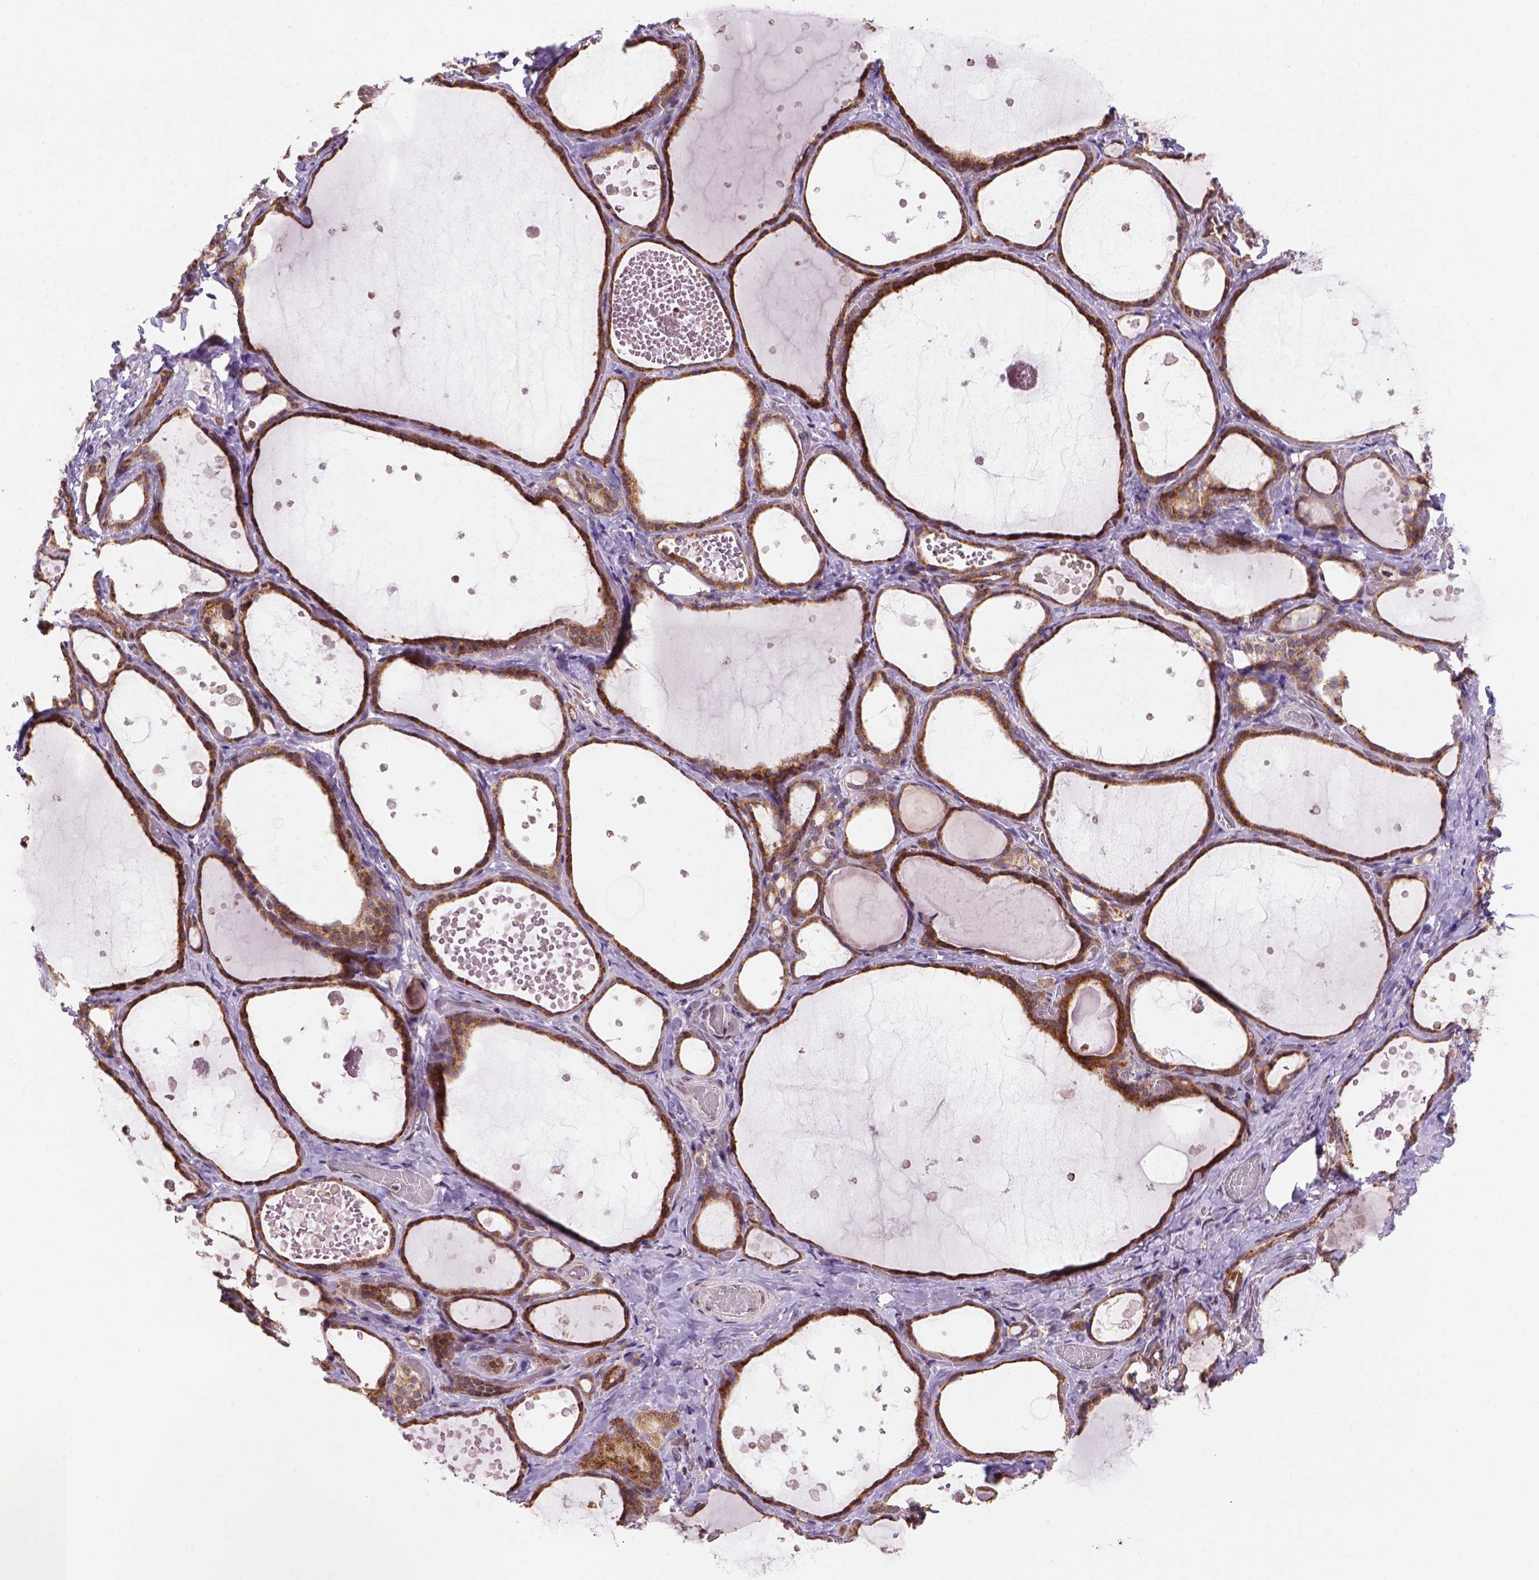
{"staining": {"intensity": "strong", "quantity": ">75%", "location": "cytoplasmic/membranous"}, "tissue": "thyroid gland", "cell_type": "Glandular cells", "image_type": "normal", "snomed": [{"axis": "morphology", "description": "Normal tissue, NOS"}, {"axis": "topography", "description": "Thyroid gland"}], "caption": "Immunohistochemical staining of normal human thyroid gland exhibits high levels of strong cytoplasmic/membranous expression in about >75% of glandular cells.", "gene": "FZD7", "patient": {"sex": "female", "age": 56}}